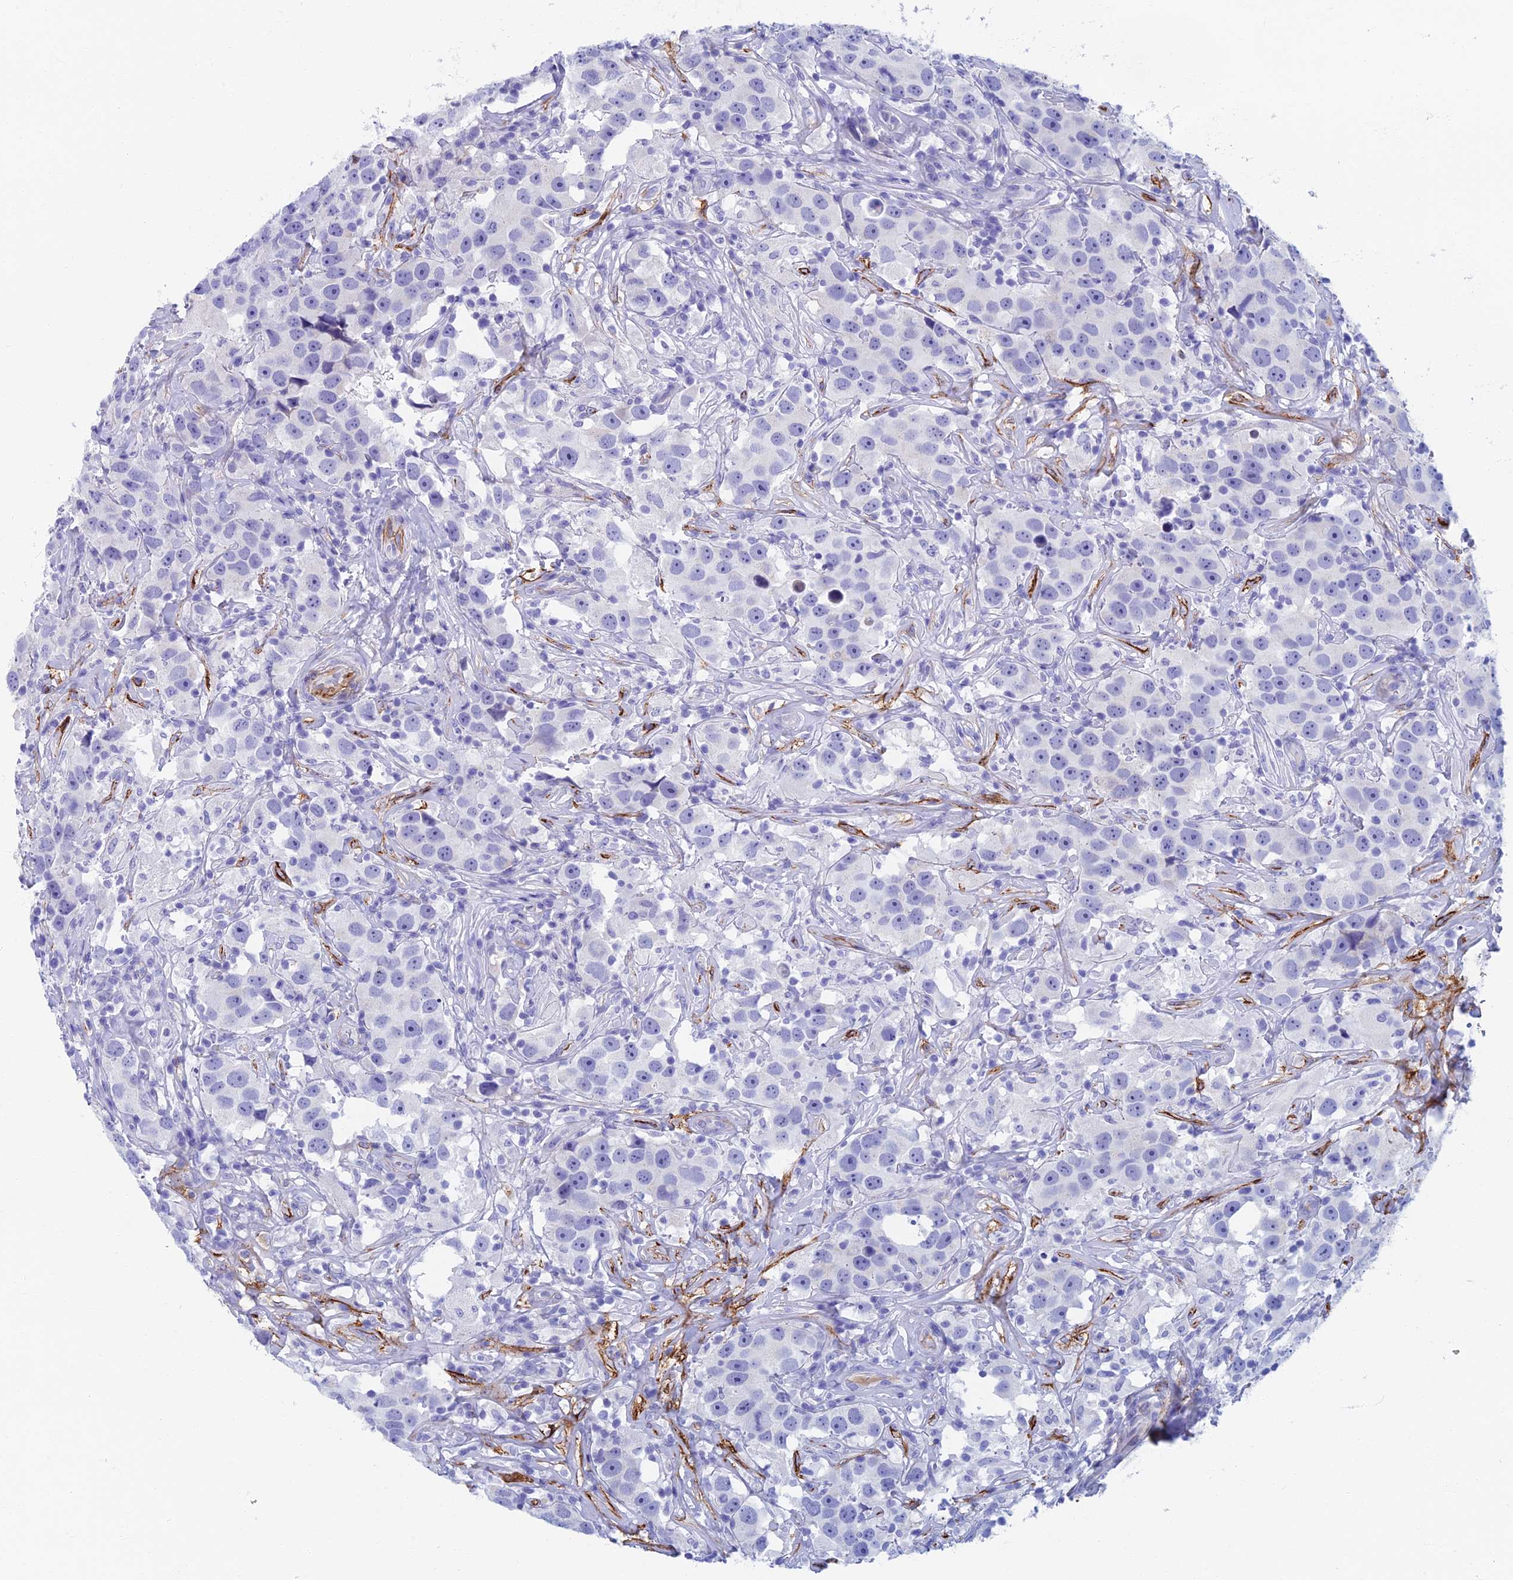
{"staining": {"intensity": "negative", "quantity": "none", "location": "none"}, "tissue": "testis cancer", "cell_type": "Tumor cells", "image_type": "cancer", "snomed": [{"axis": "morphology", "description": "Seminoma, NOS"}, {"axis": "topography", "description": "Testis"}], "caption": "Tumor cells are negative for brown protein staining in testis cancer (seminoma).", "gene": "ETFRF1", "patient": {"sex": "male", "age": 49}}